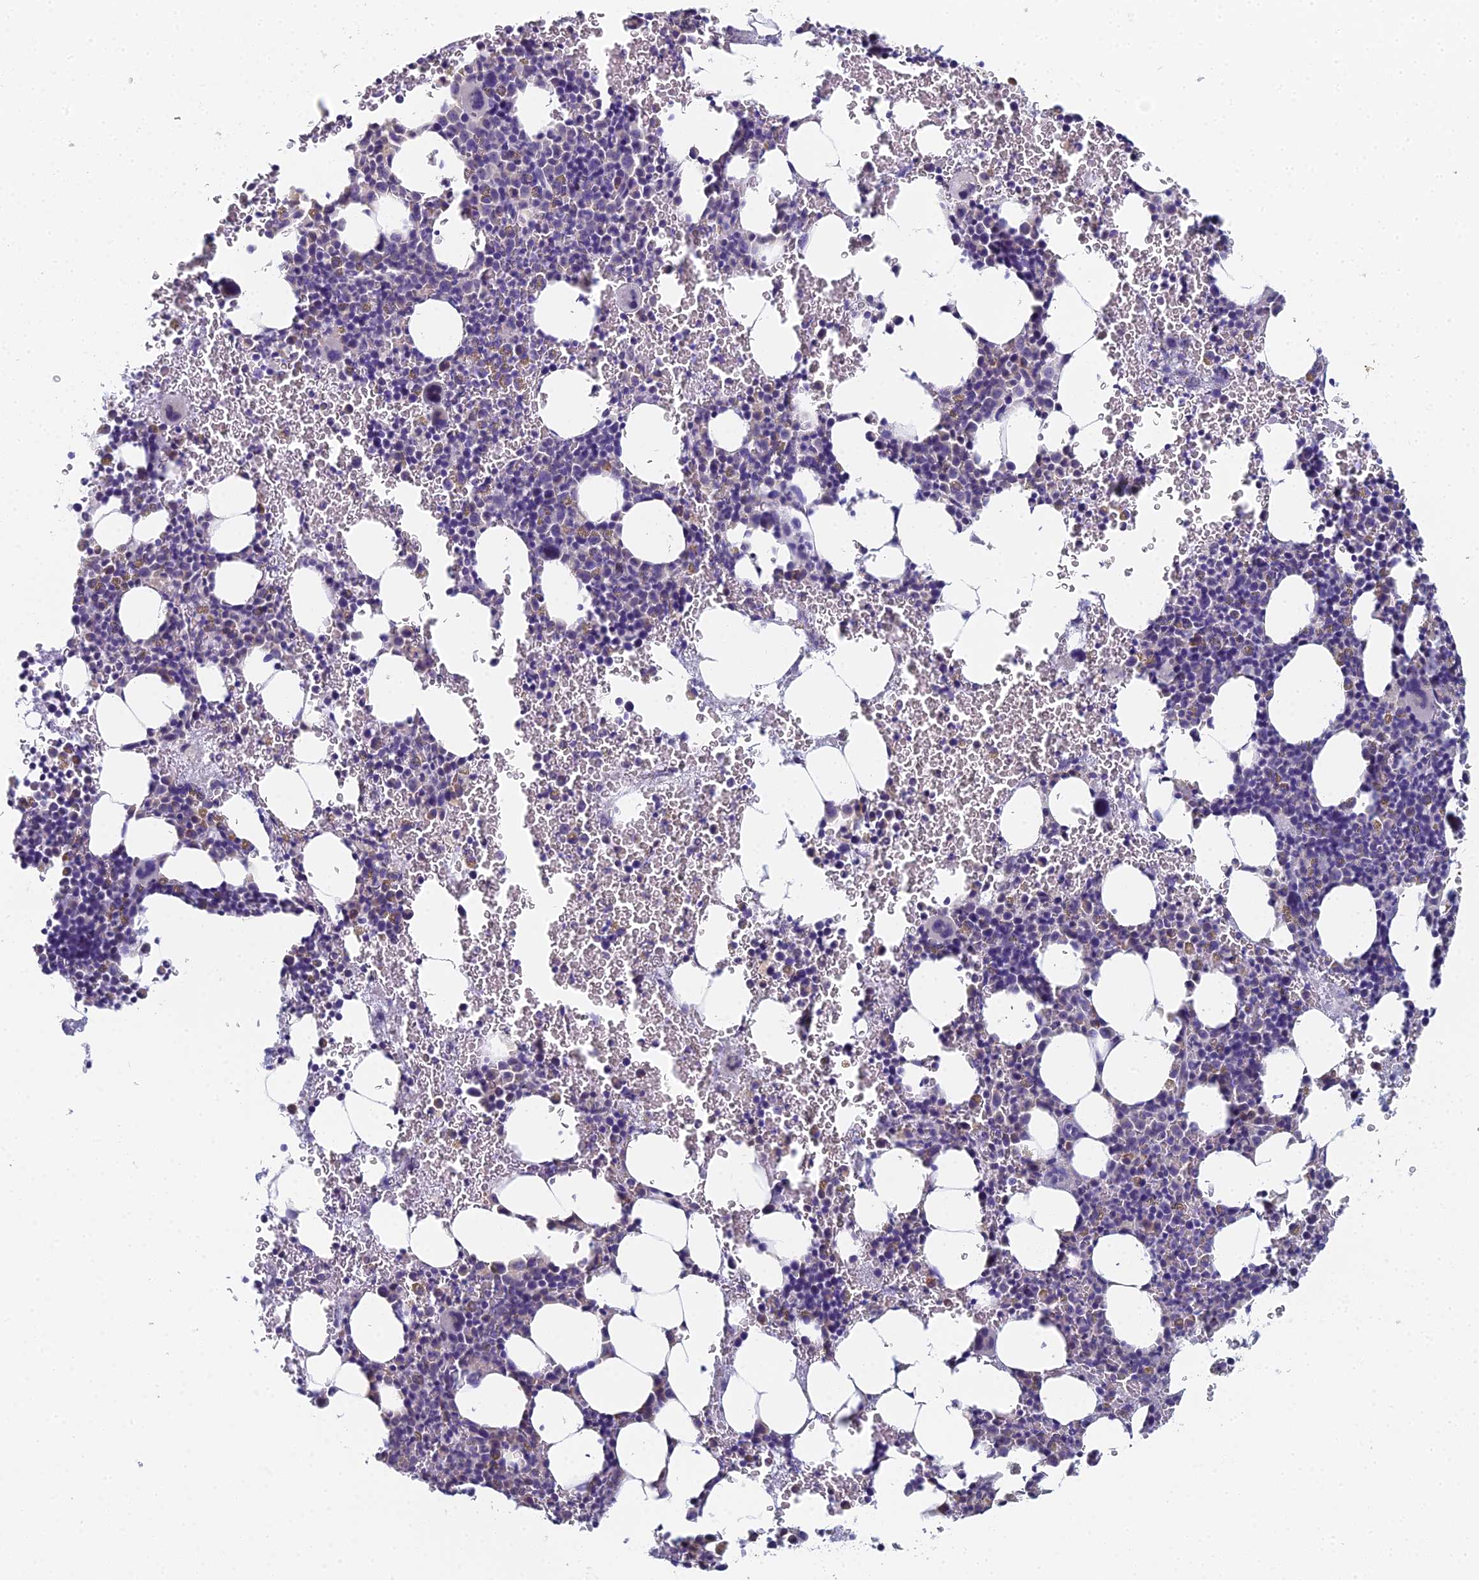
{"staining": {"intensity": "negative", "quantity": "none", "location": "none"}, "tissue": "bone marrow", "cell_type": "Hematopoietic cells", "image_type": "normal", "snomed": [{"axis": "morphology", "description": "Normal tissue, NOS"}, {"axis": "topography", "description": "Bone marrow"}], "caption": "A high-resolution micrograph shows IHC staining of benign bone marrow, which shows no significant expression in hematopoietic cells.", "gene": "PRR22", "patient": {"sex": "male", "age": 41}}